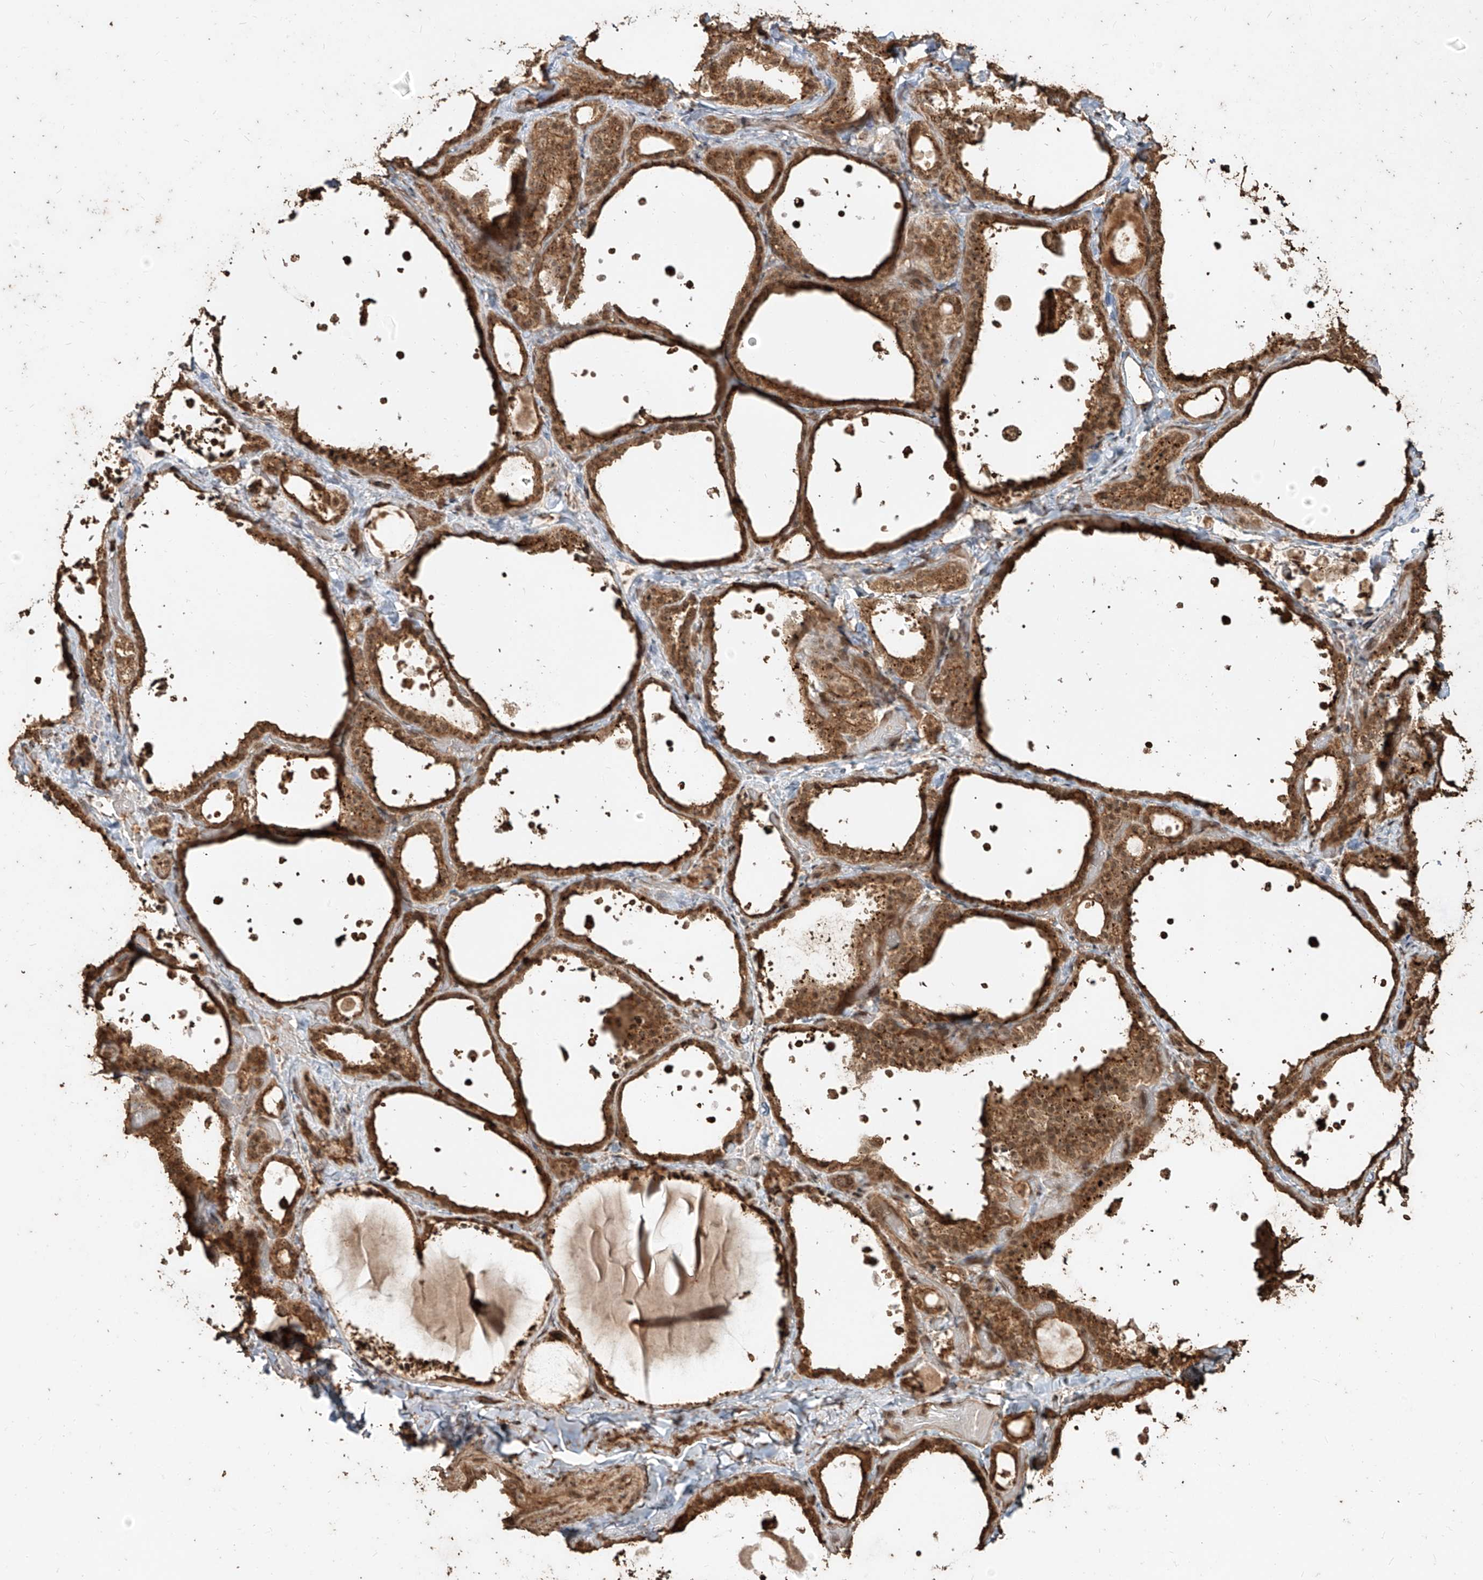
{"staining": {"intensity": "moderate", "quantity": ">75%", "location": "cytoplasmic/membranous,nuclear"}, "tissue": "thyroid gland", "cell_type": "Glandular cells", "image_type": "normal", "snomed": [{"axis": "morphology", "description": "Normal tissue, NOS"}, {"axis": "topography", "description": "Thyroid gland"}], "caption": "Brown immunohistochemical staining in normal thyroid gland shows moderate cytoplasmic/membranous,nuclear expression in approximately >75% of glandular cells.", "gene": "ZNF660", "patient": {"sex": "female", "age": 44}}